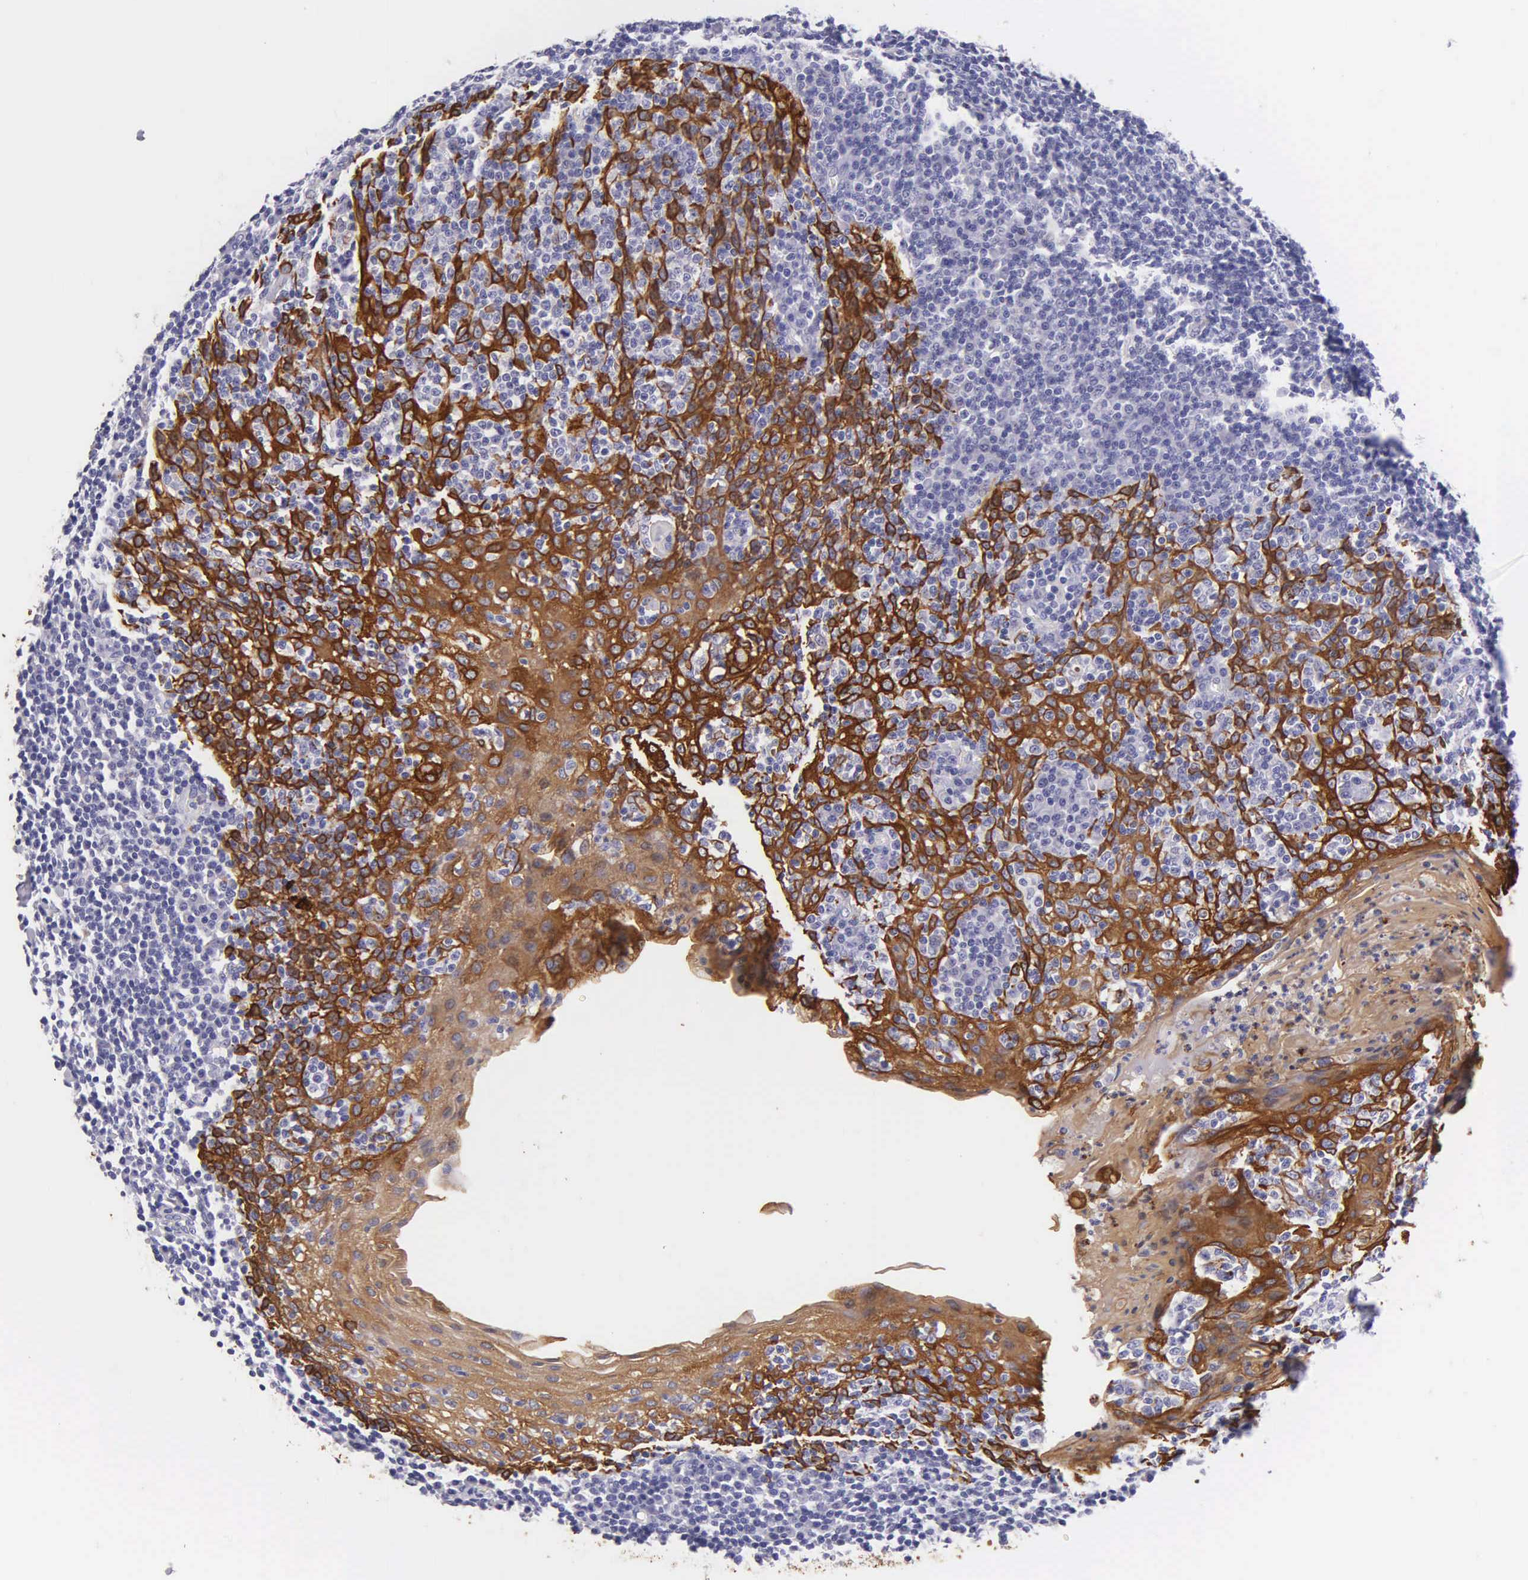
{"staining": {"intensity": "negative", "quantity": "none", "location": "none"}, "tissue": "tonsil", "cell_type": "Germinal center cells", "image_type": "normal", "snomed": [{"axis": "morphology", "description": "Normal tissue, NOS"}, {"axis": "topography", "description": "Tonsil"}], "caption": "Unremarkable tonsil was stained to show a protein in brown. There is no significant expression in germinal center cells.", "gene": "KRT14", "patient": {"sex": "male", "age": 6}}